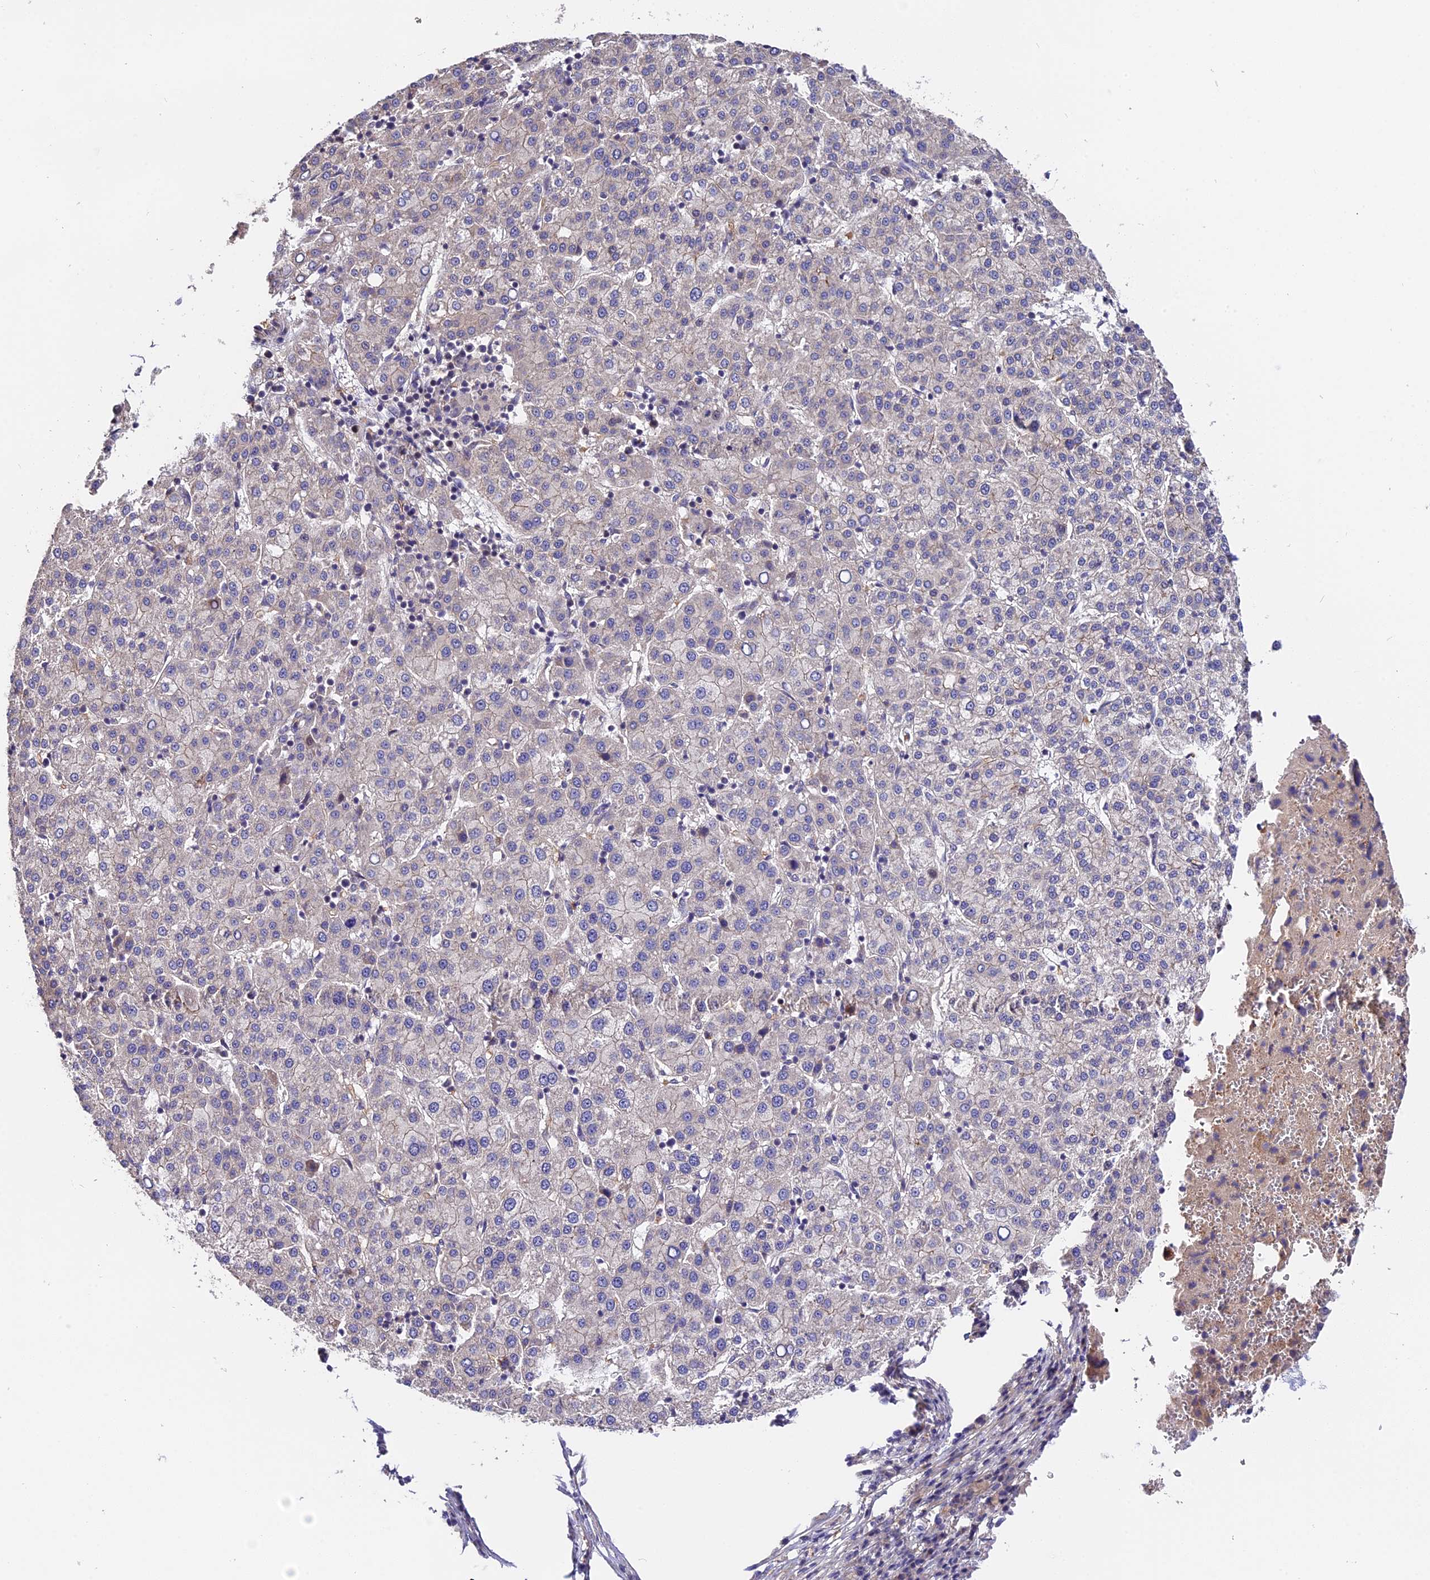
{"staining": {"intensity": "negative", "quantity": "none", "location": "none"}, "tissue": "liver cancer", "cell_type": "Tumor cells", "image_type": "cancer", "snomed": [{"axis": "morphology", "description": "Carcinoma, Hepatocellular, NOS"}, {"axis": "topography", "description": "Liver"}], "caption": "High power microscopy image of an IHC histopathology image of hepatocellular carcinoma (liver), revealing no significant staining in tumor cells.", "gene": "TRMT1", "patient": {"sex": "female", "age": 58}}